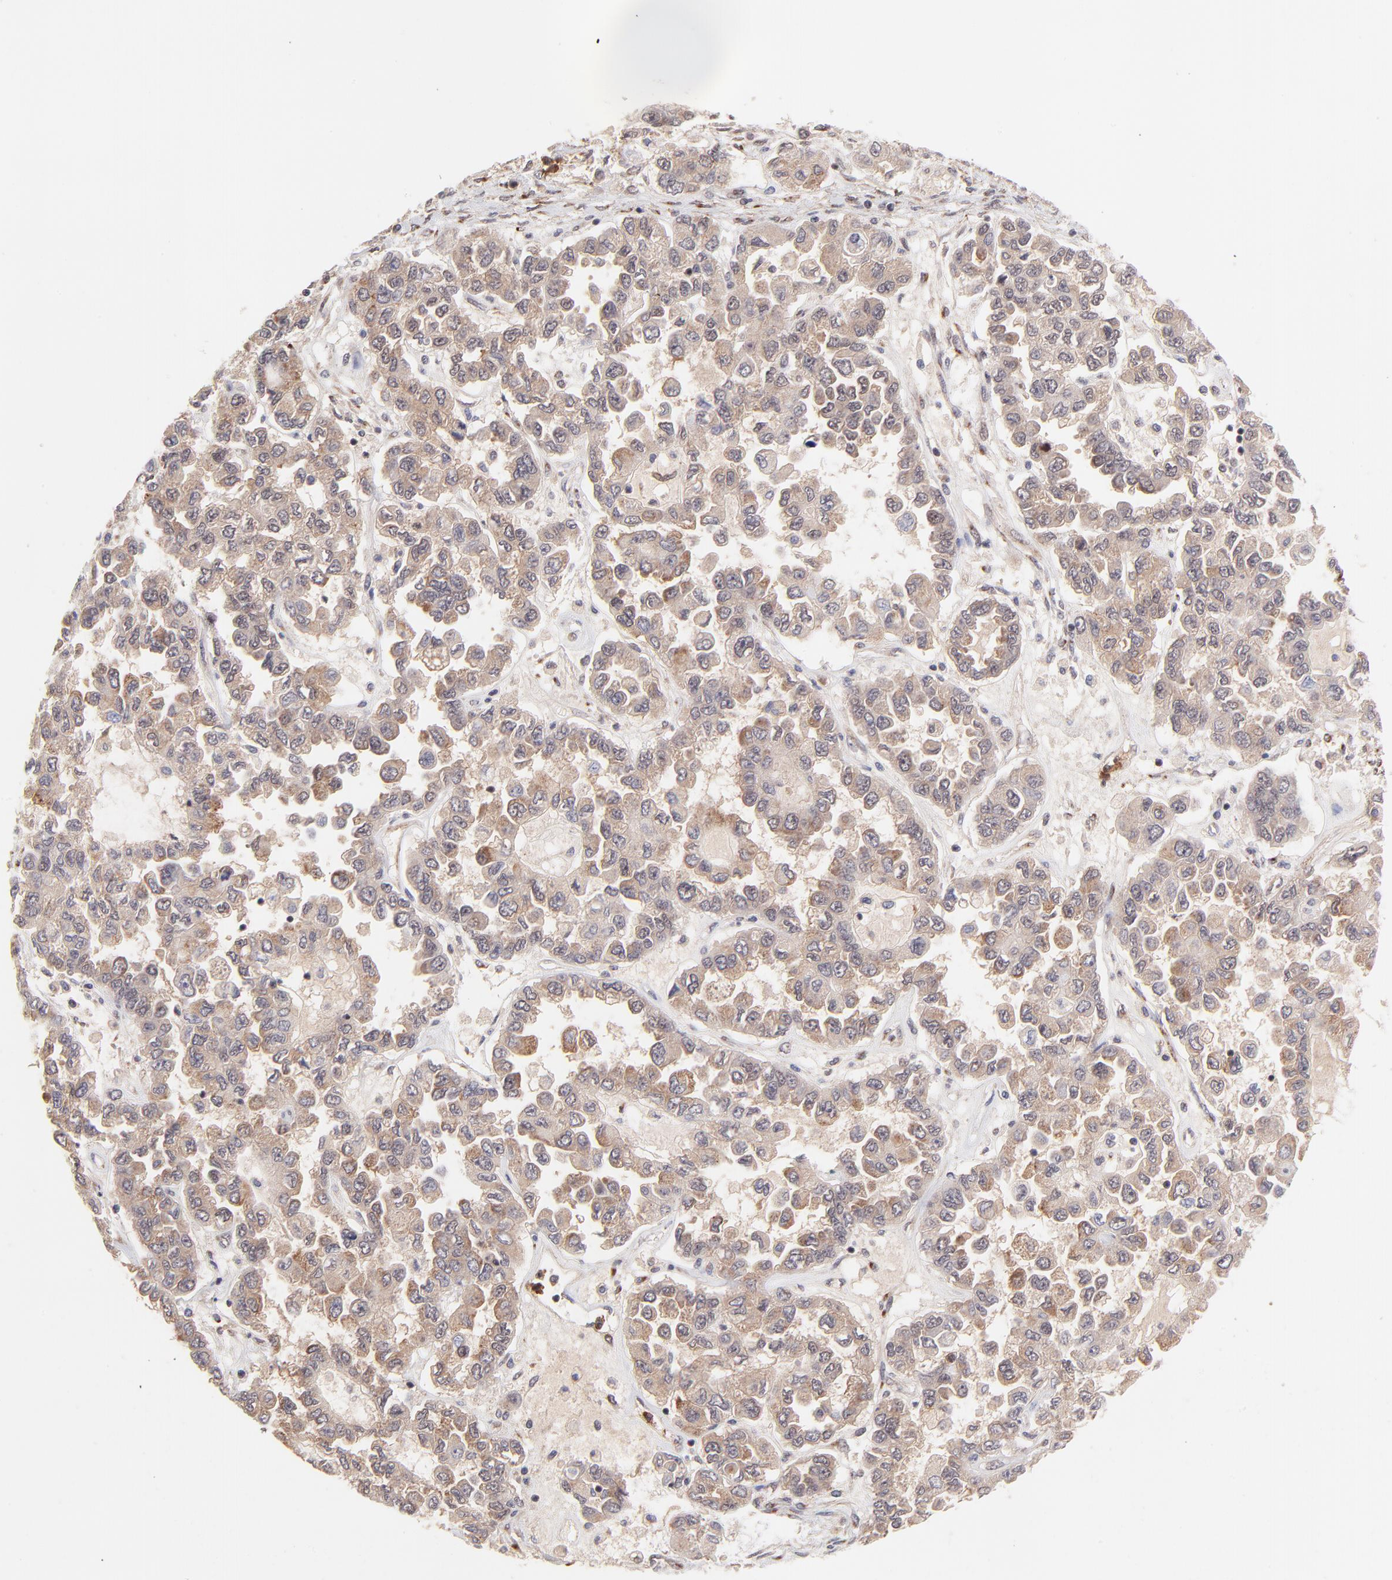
{"staining": {"intensity": "weak", "quantity": ">75%", "location": "cytoplasmic/membranous"}, "tissue": "ovarian cancer", "cell_type": "Tumor cells", "image_type": "cancer", "snomed": [{"axis": "morphology", "description": "Cystadenocarcinoma, serous, NOS"}, {"axis": "topography", "description": "Ovary"}], "caption": "DAB immunohistochemical staining of human serous cystadenocarcinoma (ovarian) exhibits weak cytoplasmic/membranous protein expression in about >75% of tumor cells. (brown staining indicates protein expression, while blue staining denotes nuclei).", "gene": "MED12", "patient": {"sex": "female", "age": 84}}